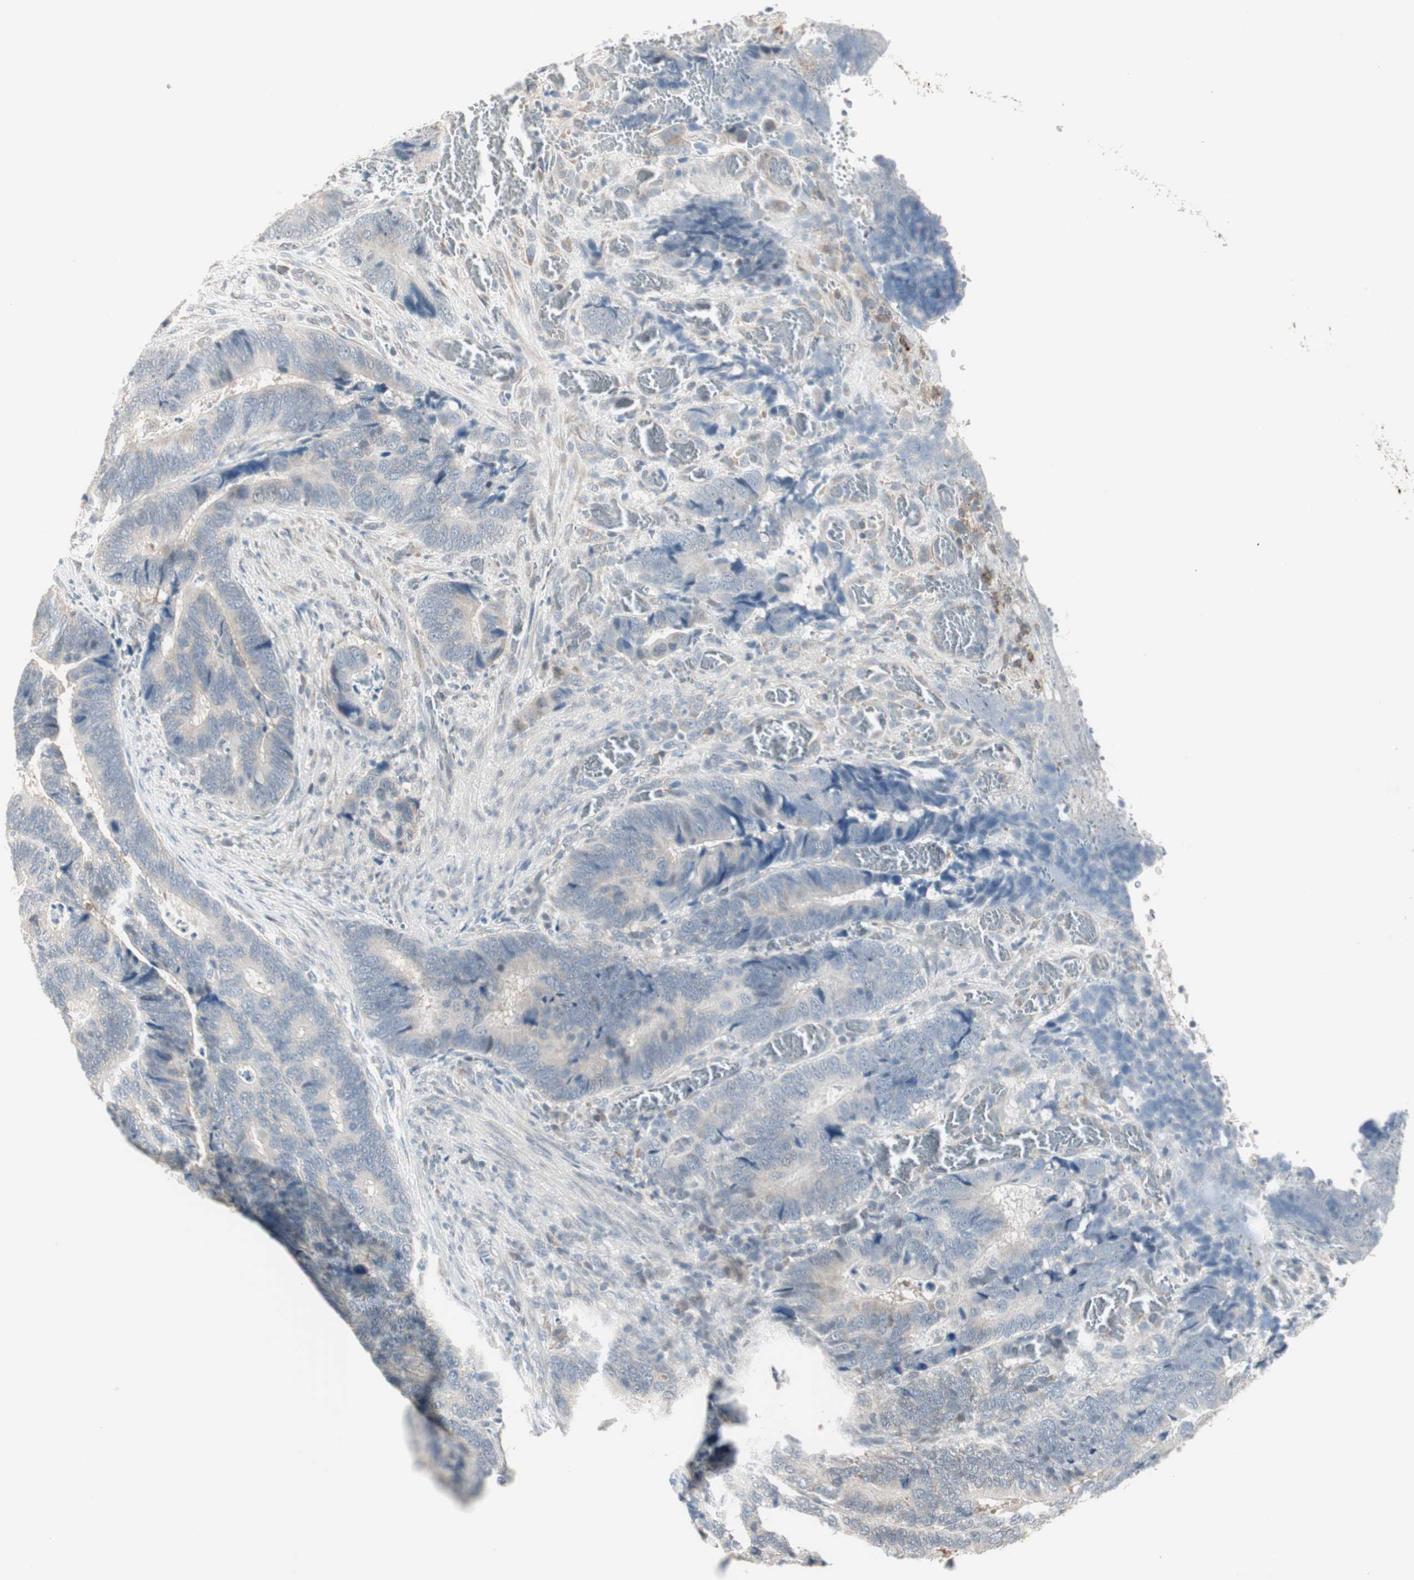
{"staining": {"intensity": "negative", "quantity": "none", "location": "none"}, "tissue": "colorectal cancer", "cell_type": "Tumor cells", "image_type": "cancer", "snomed": [{"axis": "morphology", "description": "Adenocarcinoma, NOS"}, {"axis": "topography", "description": "Colon"}], "caption": "Tumor cells are negative for protein expression in human colorectal adenocarcinoma. (Brightfield microscopy of DAB (3,3'-diaminobenzidine) immunohistochemistry (IHC) at high magnification).", "gene": "PDZK1", "patient": {"sex": "male", "age": 72}}